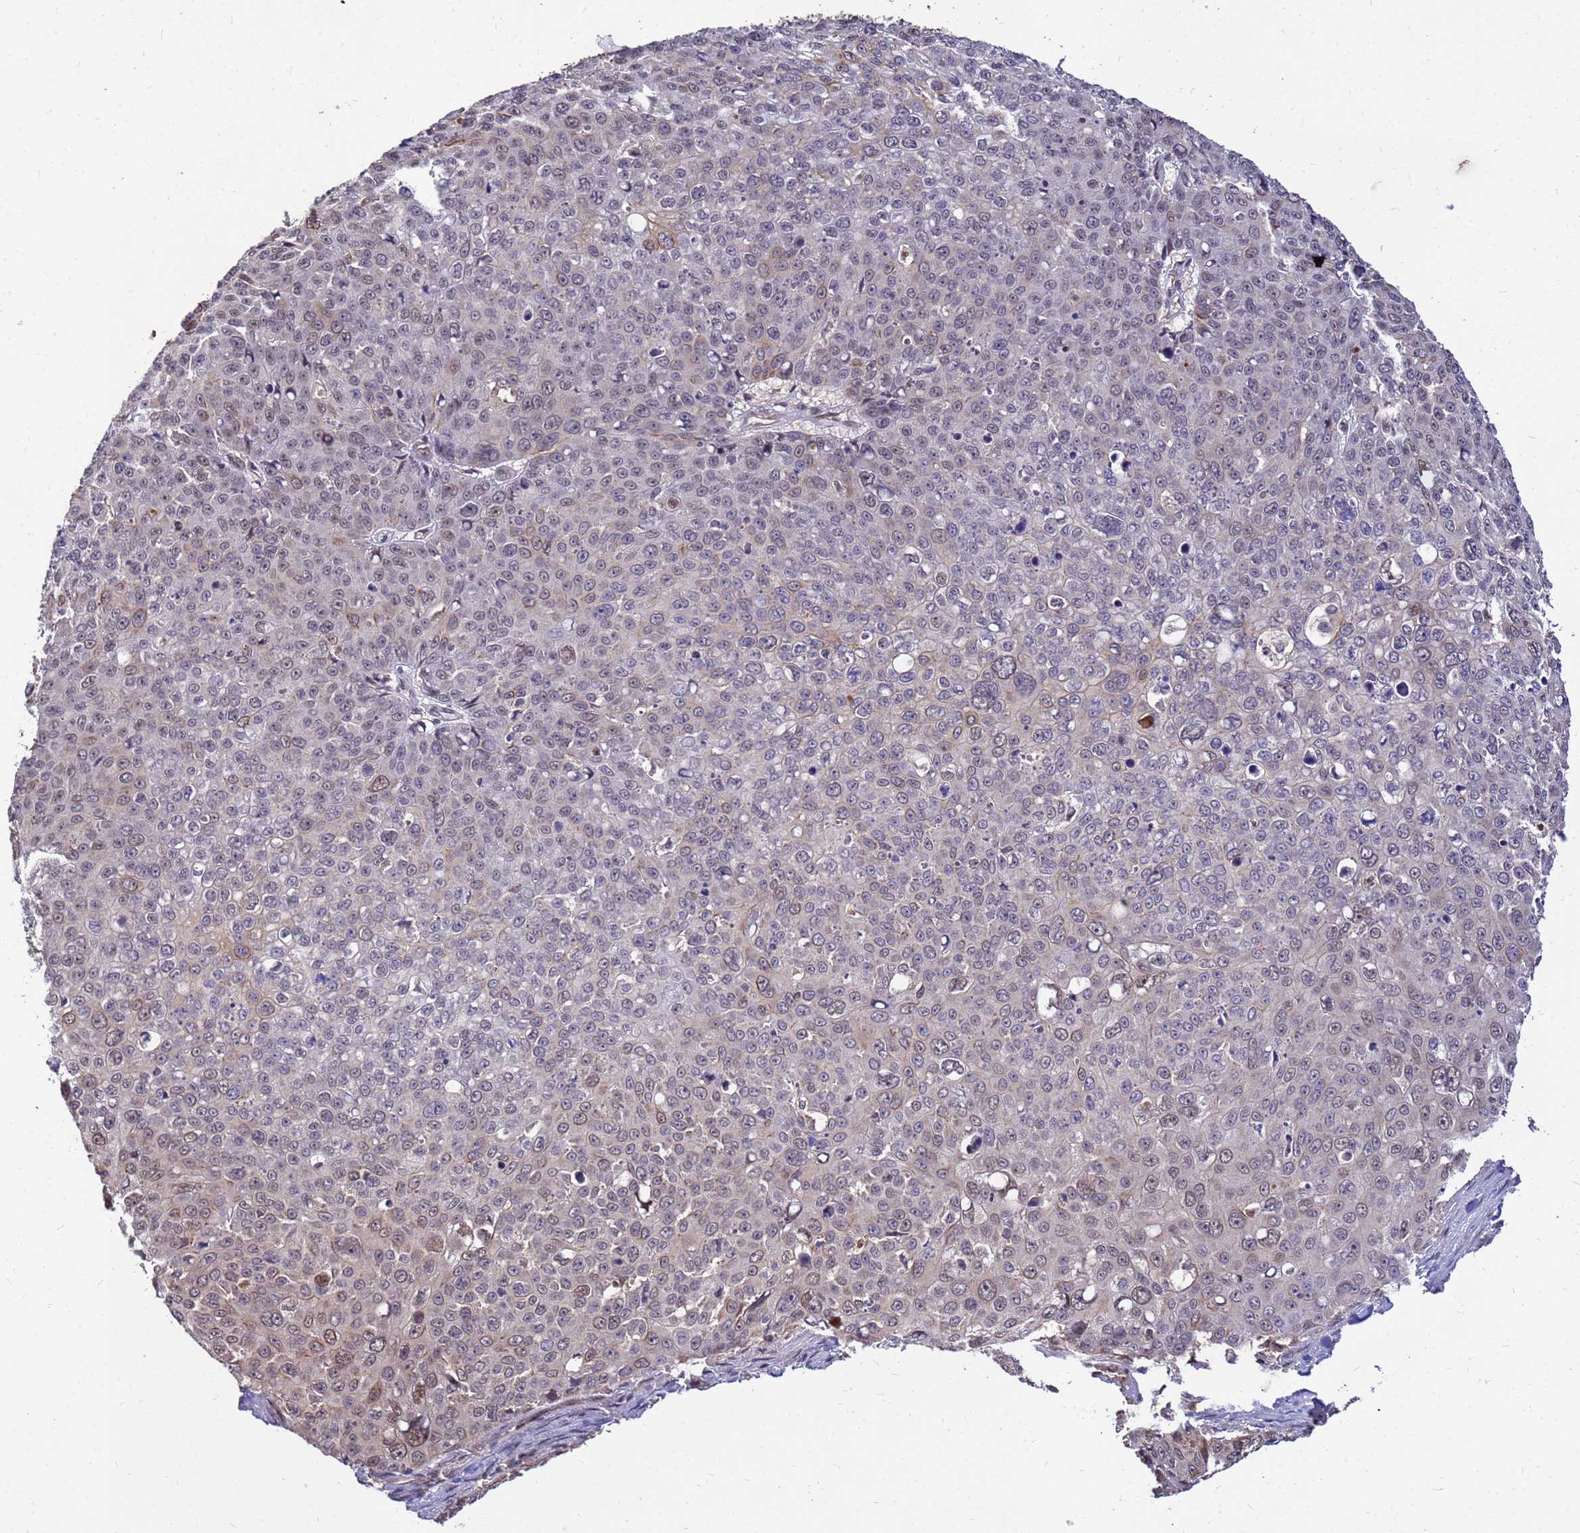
{"staining": {"intensity": "weak", "quantity": "25%-75%", "location": "cytoplasmic/membranous"}, "tissue": "skin cancer", "cell_type": "Tumor cells", "image_type": "cancer", "snomed": [{"axis": "morphology", "description": "Squamous cell carcinoma, NOS"}, {"axis": "topography", "description": "Skin"}], "caption": "Protein analysis of skin cancer tissue shows weak cytoplasmic/membranous expression in approximately 25%-75% of tumor cells.", "gene": "DUS4L", "patient": {"sex": "male", "age": 71}}